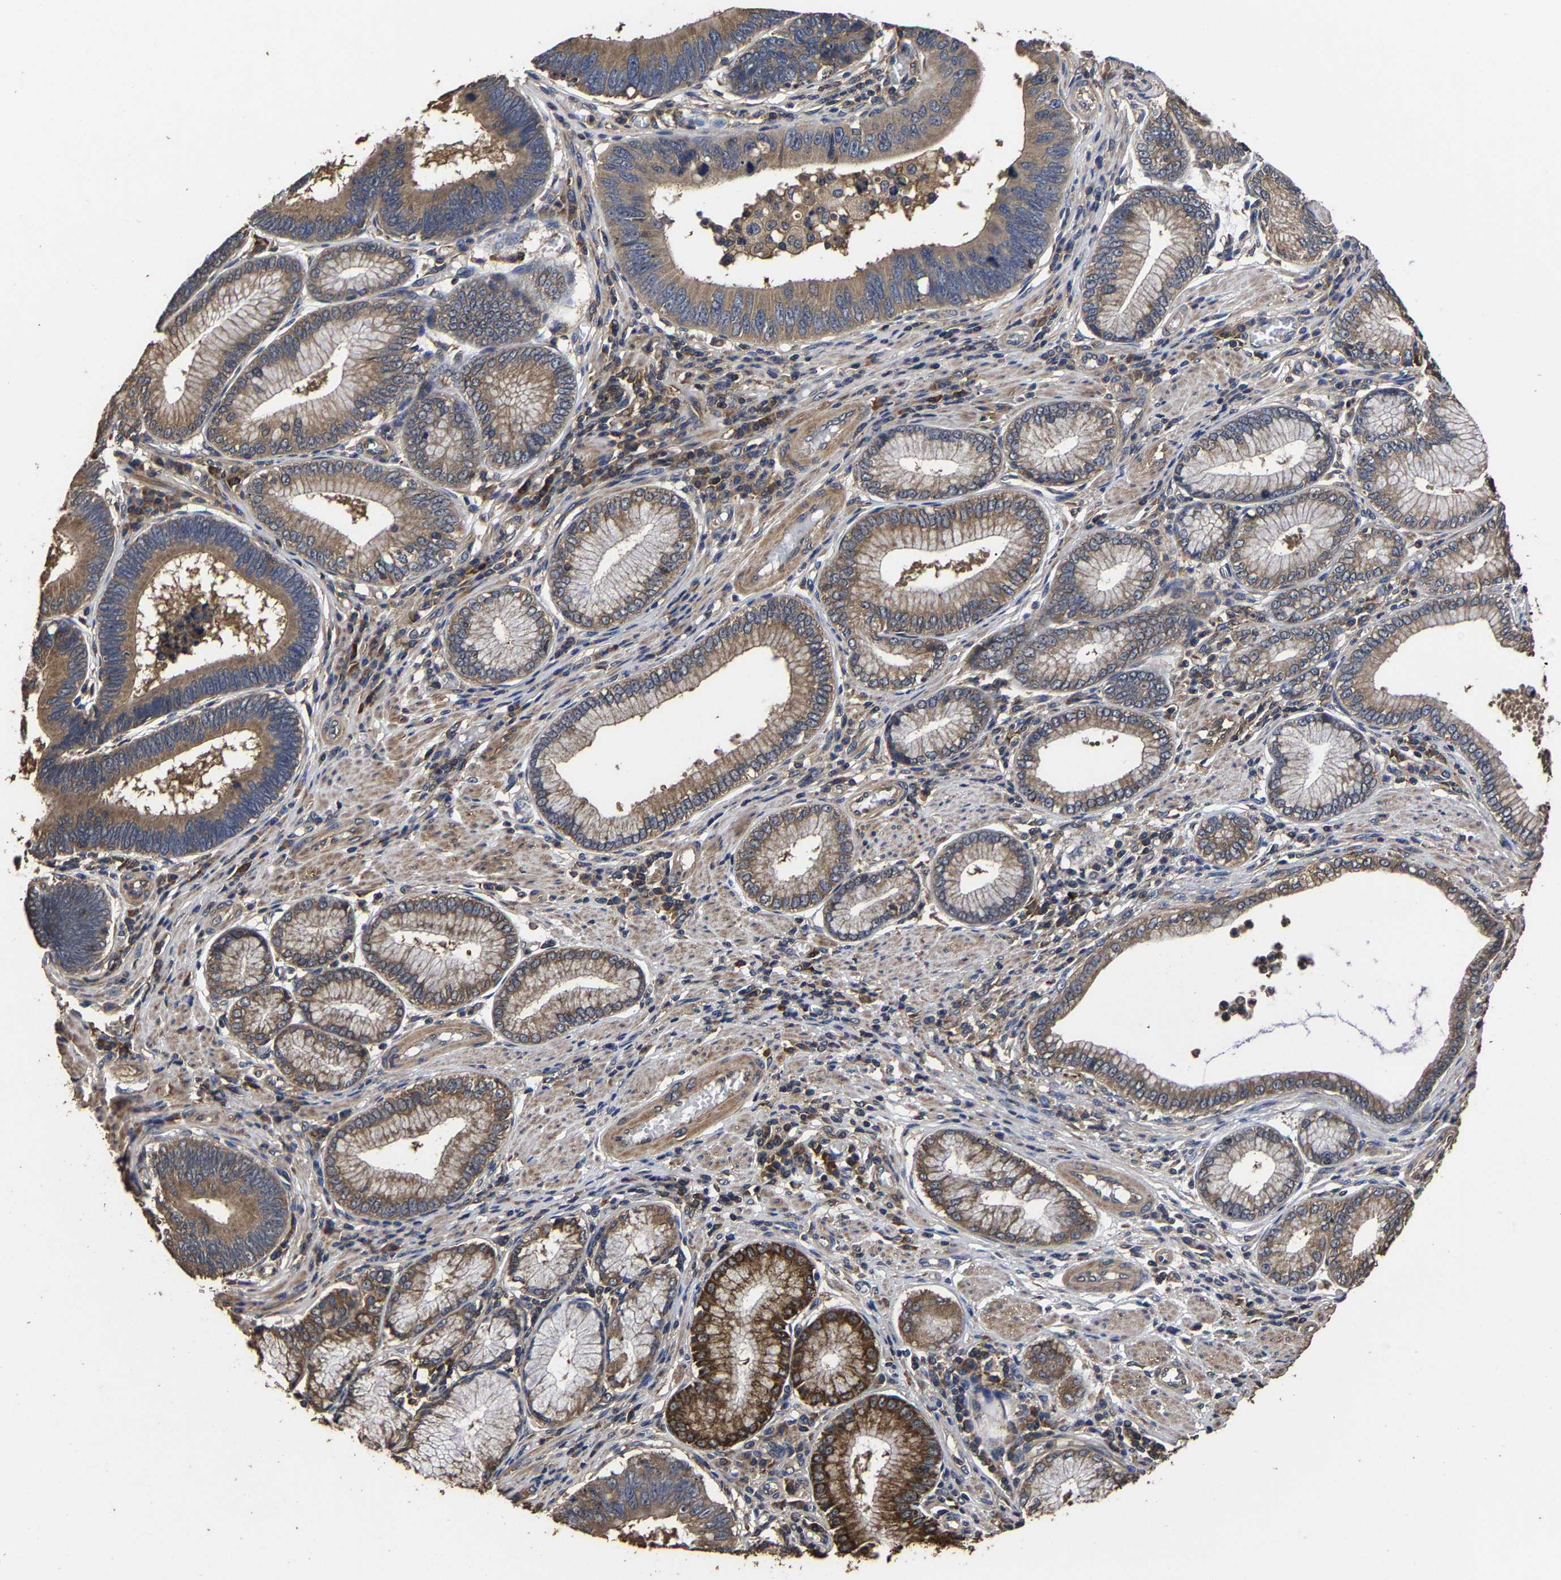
{"staining": {"intensity": "moderate", "quantity": ">75%", "location": "cytoplasmic/membranous"}, "tissue": "stomach cancer", "cell_type": "Tumor cells", "image_type": "cancer", "snomed": [{"axis": "morphology", "description": "Adenocarcinoma, NOS"}, {"axis": "topography", "description": "Stomach"}], "caption": "Moderate cytoplasmic/membranous positivity is present in approximately >75% of tumor cells in stomach cancer (adenocarcinoma).", "gene": "ITCH", "patient": {"sex": "male", "age": 59}}